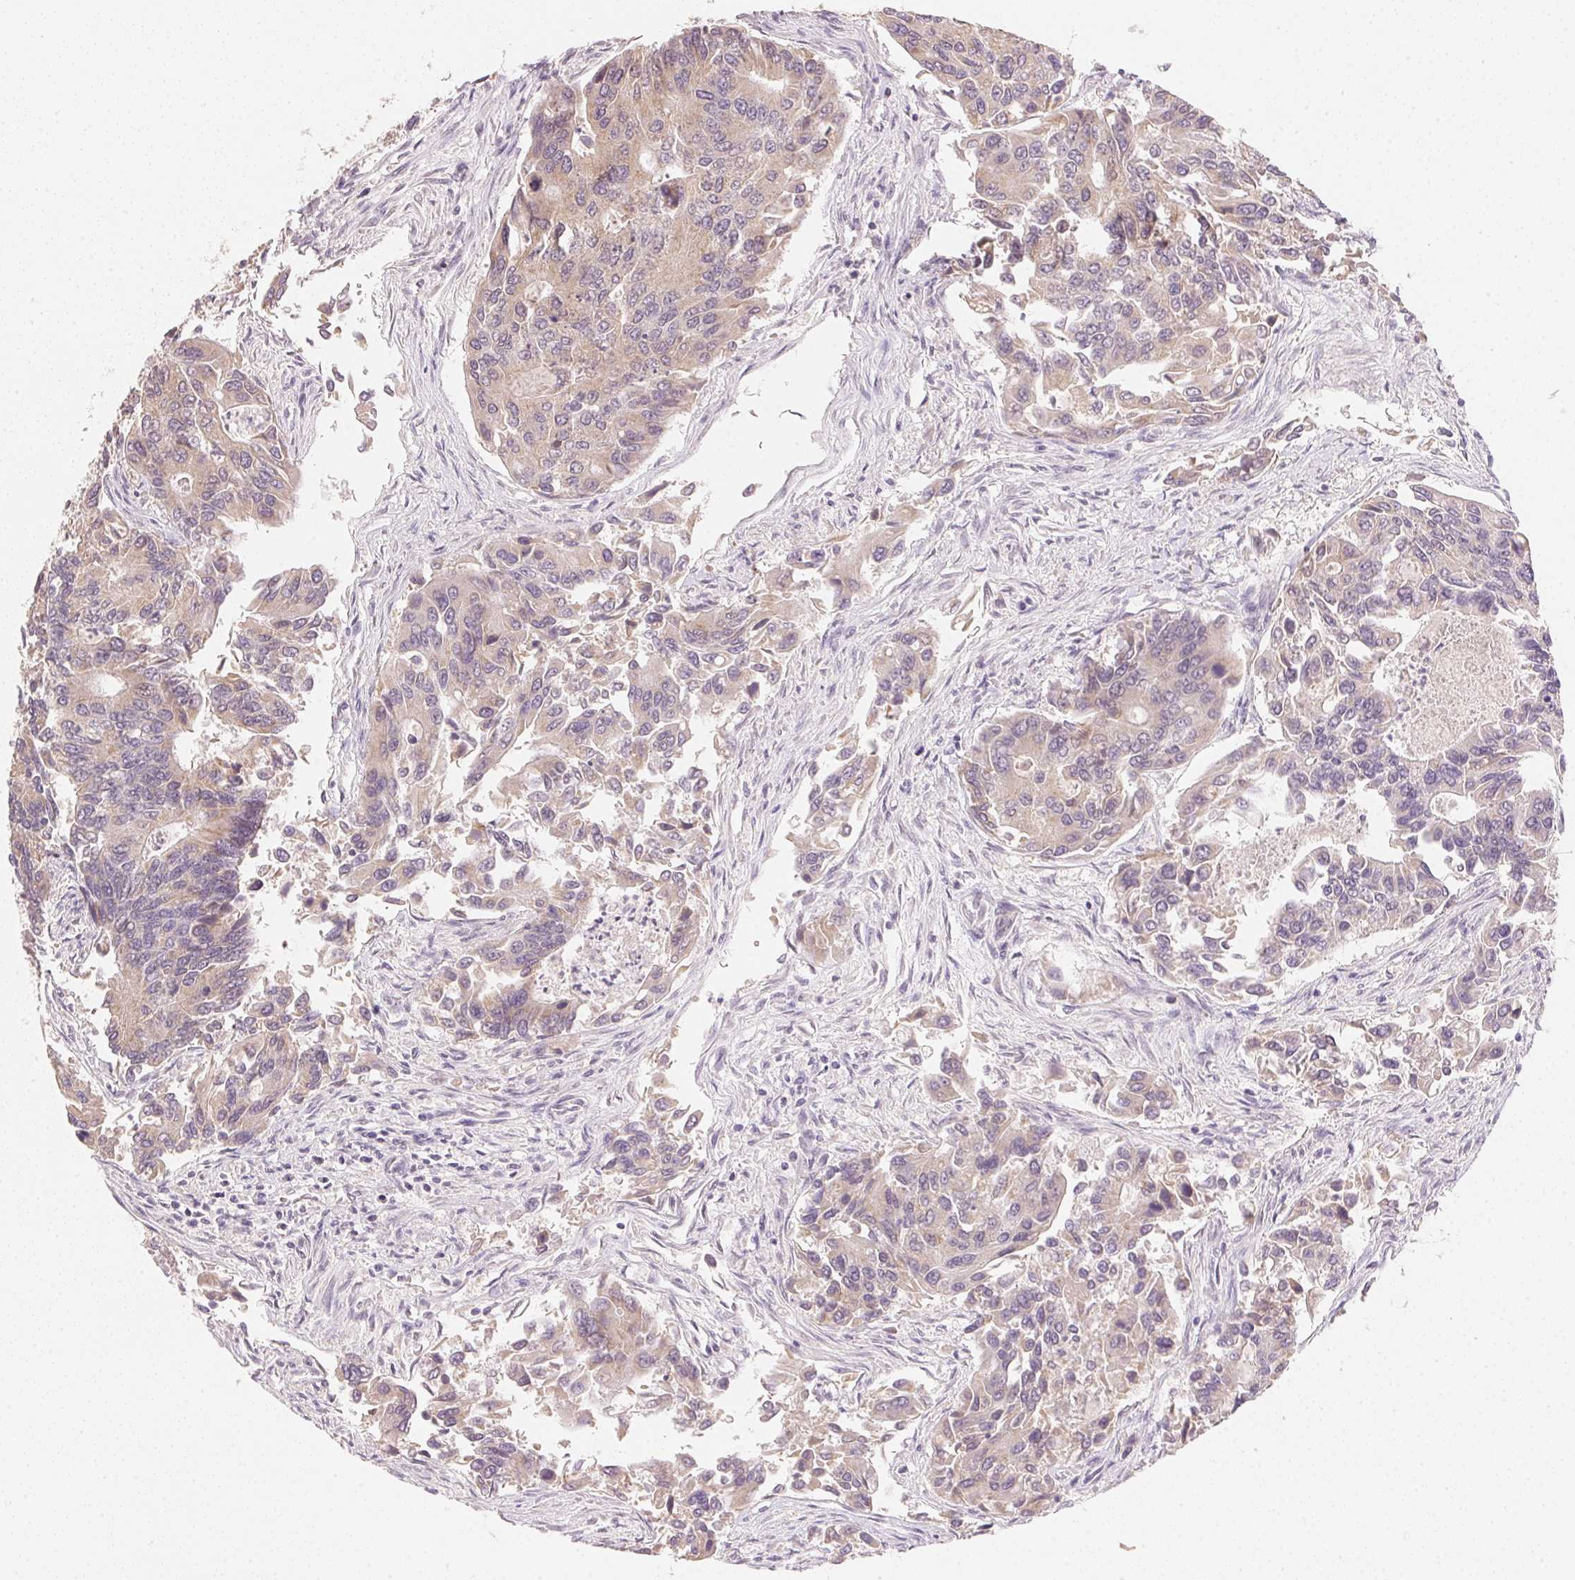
{"staining": {"intensity": "weak", "quantity": "25%-75%", "location": "cytoplasmic/membranous"}, "tissue": "colorectal cancer", "cell_type": "Tumor cells", "image_type": "cancer", "snomed": [{"axis": "morphology", "description": "Adenocarcinoma, NOS"}, {"axis": "topography", "description": "Colon"}], "caption": "Immunohistochemistry image of neoplastic tissue: colorectal cancer (adenocarcinoma) stained using IHC shows low levels of weak protein expression localized specifically in the cytoplasmic/membranous of tumor cells, appearing as a cytoplasmic/membranous brown color.", "gene": "DHCR24", "patient": {"sex": "female", "age": 67}}